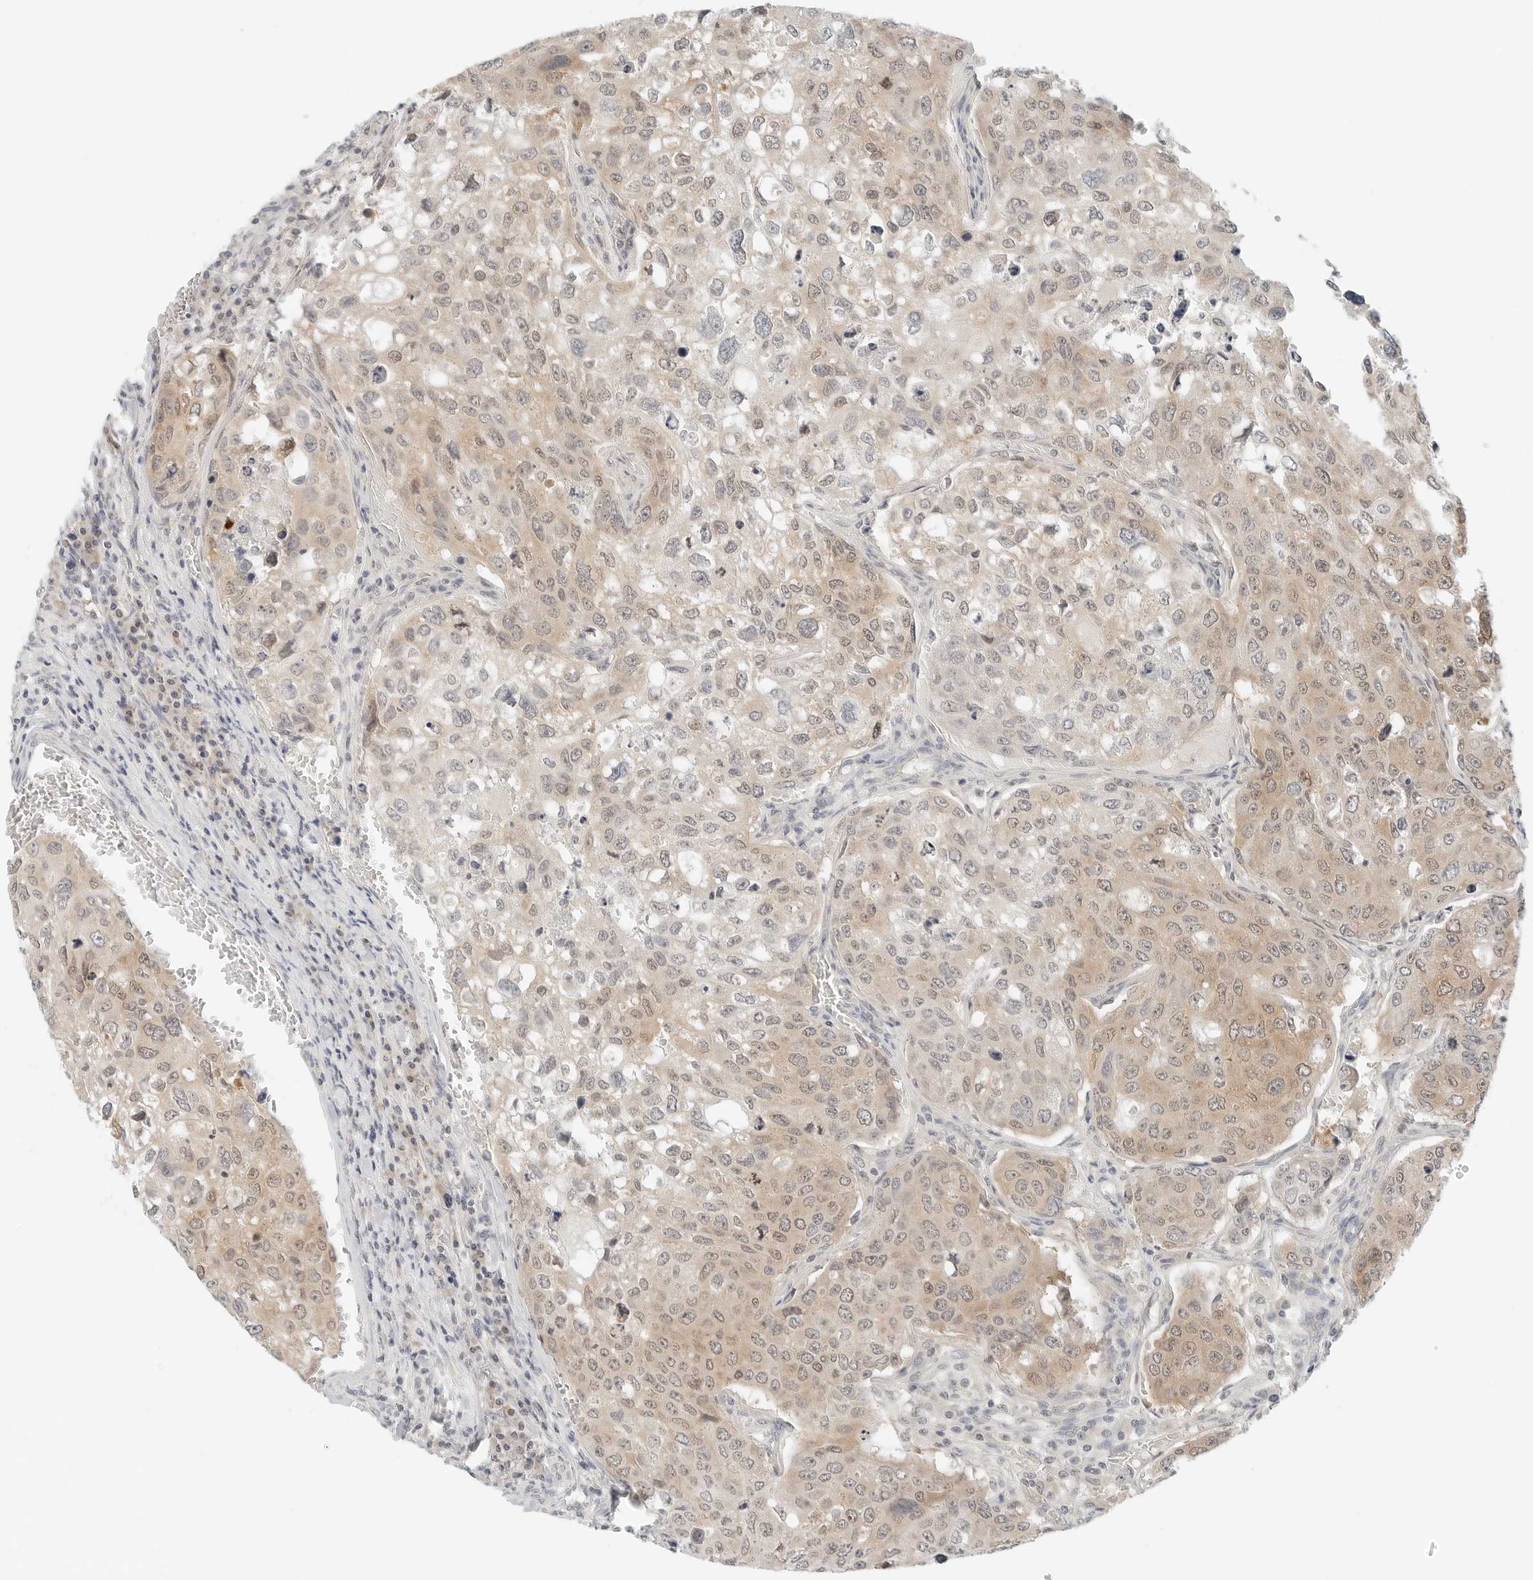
{"staining": {"intensity": "weak", "quantity": ">75%", "location": "cytoplasmic/membranous,nuclear"}, "tissue": "urothelial cancer", "cell_type": "Tumor cells", "image_type": "cancer", "snomed": [{"axis": "morphology", "description": "Urothelial carcinoma, High grade"}, {"axis": "topography", "description": "Lymph node"}, {"axis": "topography", "description": "Urinary bladder"}], "caption": "Immunohistochemistry of urothelial cancer exhibits low levels of weak cytoplasmic/membranous and nuclear expression in about >75% of tumor cells.", "gene": "IQCC", "patient": {"sex": "male", "age": 51}}